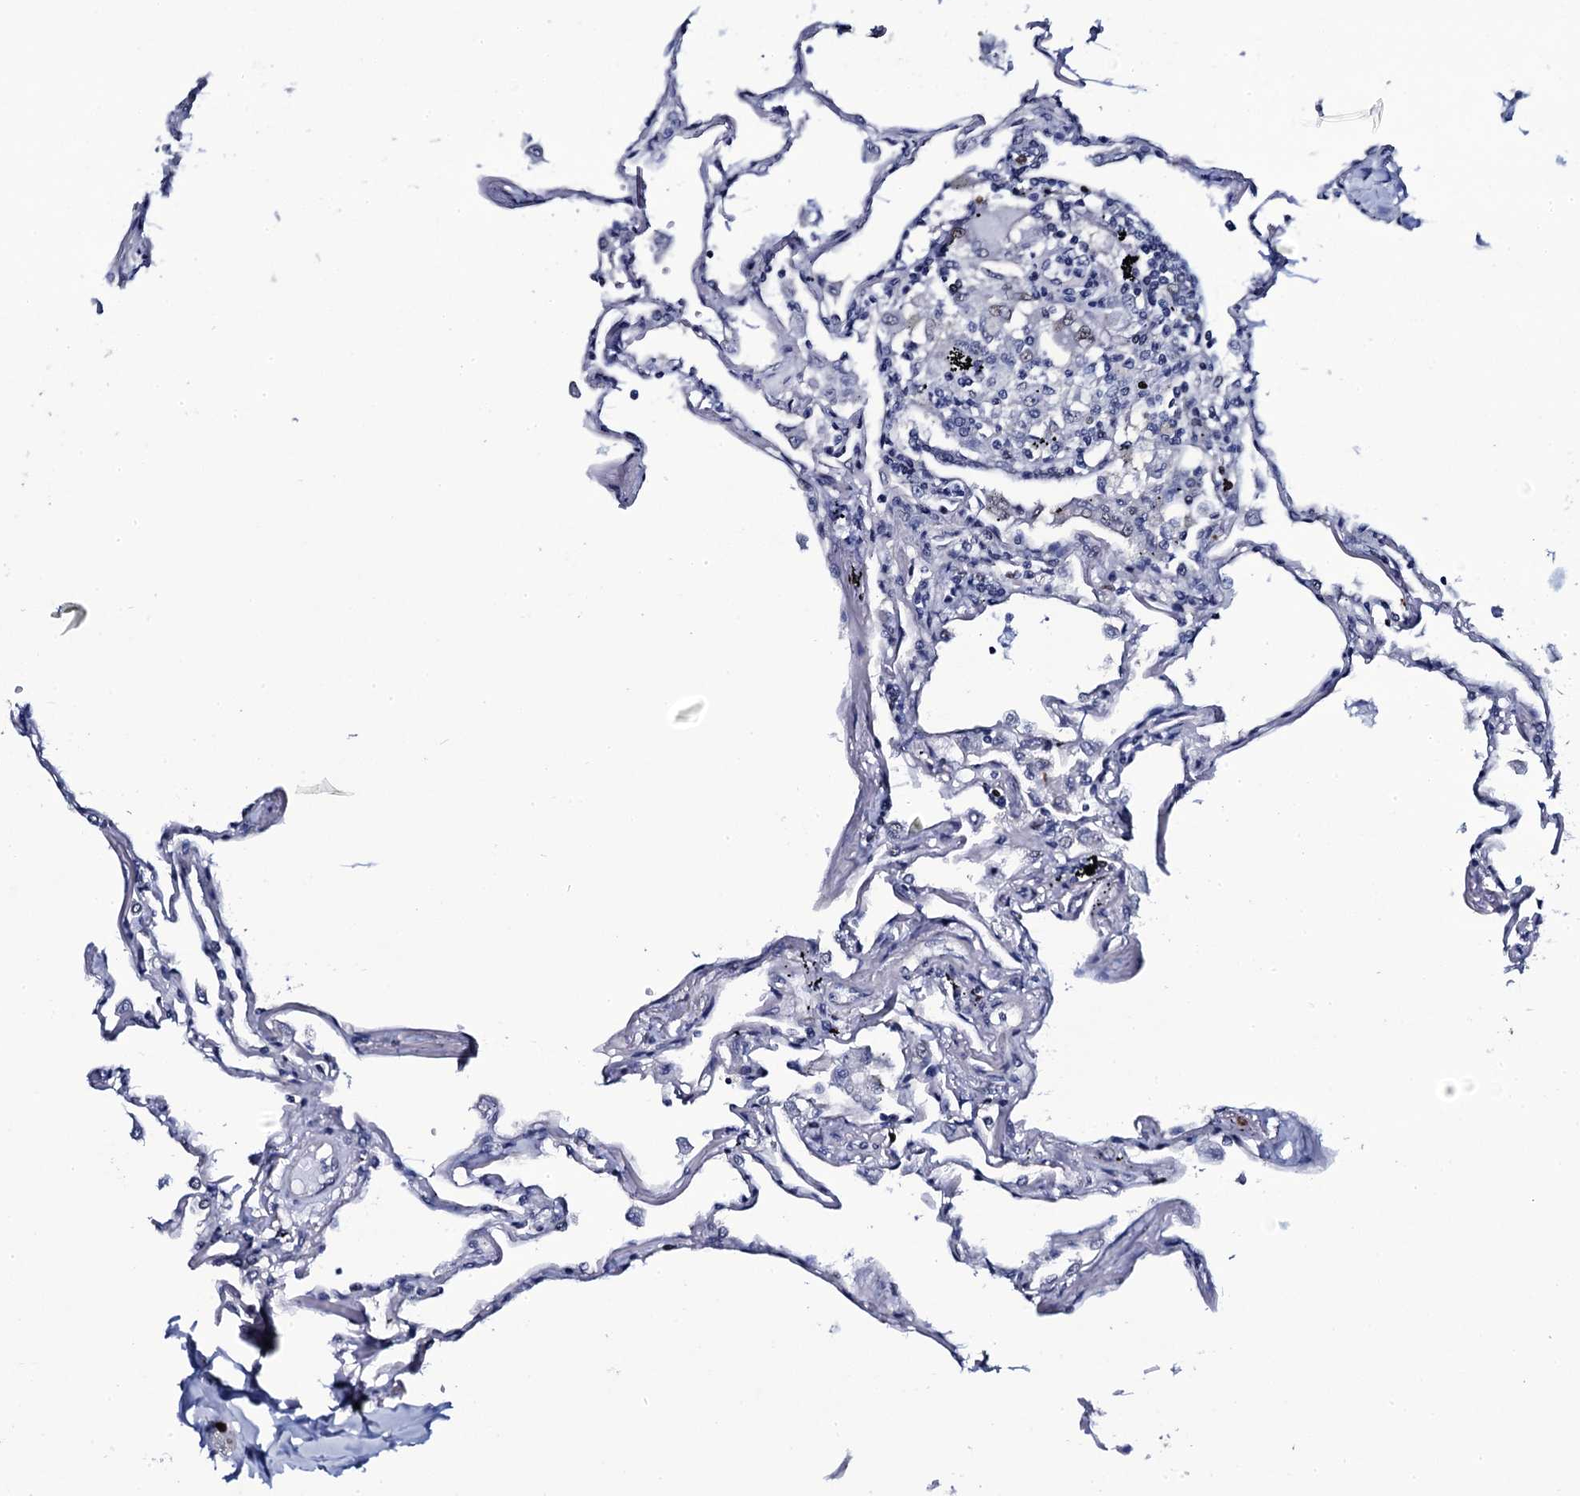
{"staining": {"intensity": "negative", "quantity": "none", "location": "none"}, "tissue": "lung", "cell_type": "Alveolar cells", "image_type": "normal", "snomed": [{"axis": "morphology", "description": "Normal tissue, NOS"}, {"axis": "topography", "description": "Lung"}], "caption": "This is a image of immunohistochemistry staining of unremarkable lung, which shows no positivity in alveolar cells. (Brightfield microscopy of DAB immunohistochemistry at high magnification).", "gene": "NPM2", "patient": {"sex": "female", "age": 67}}